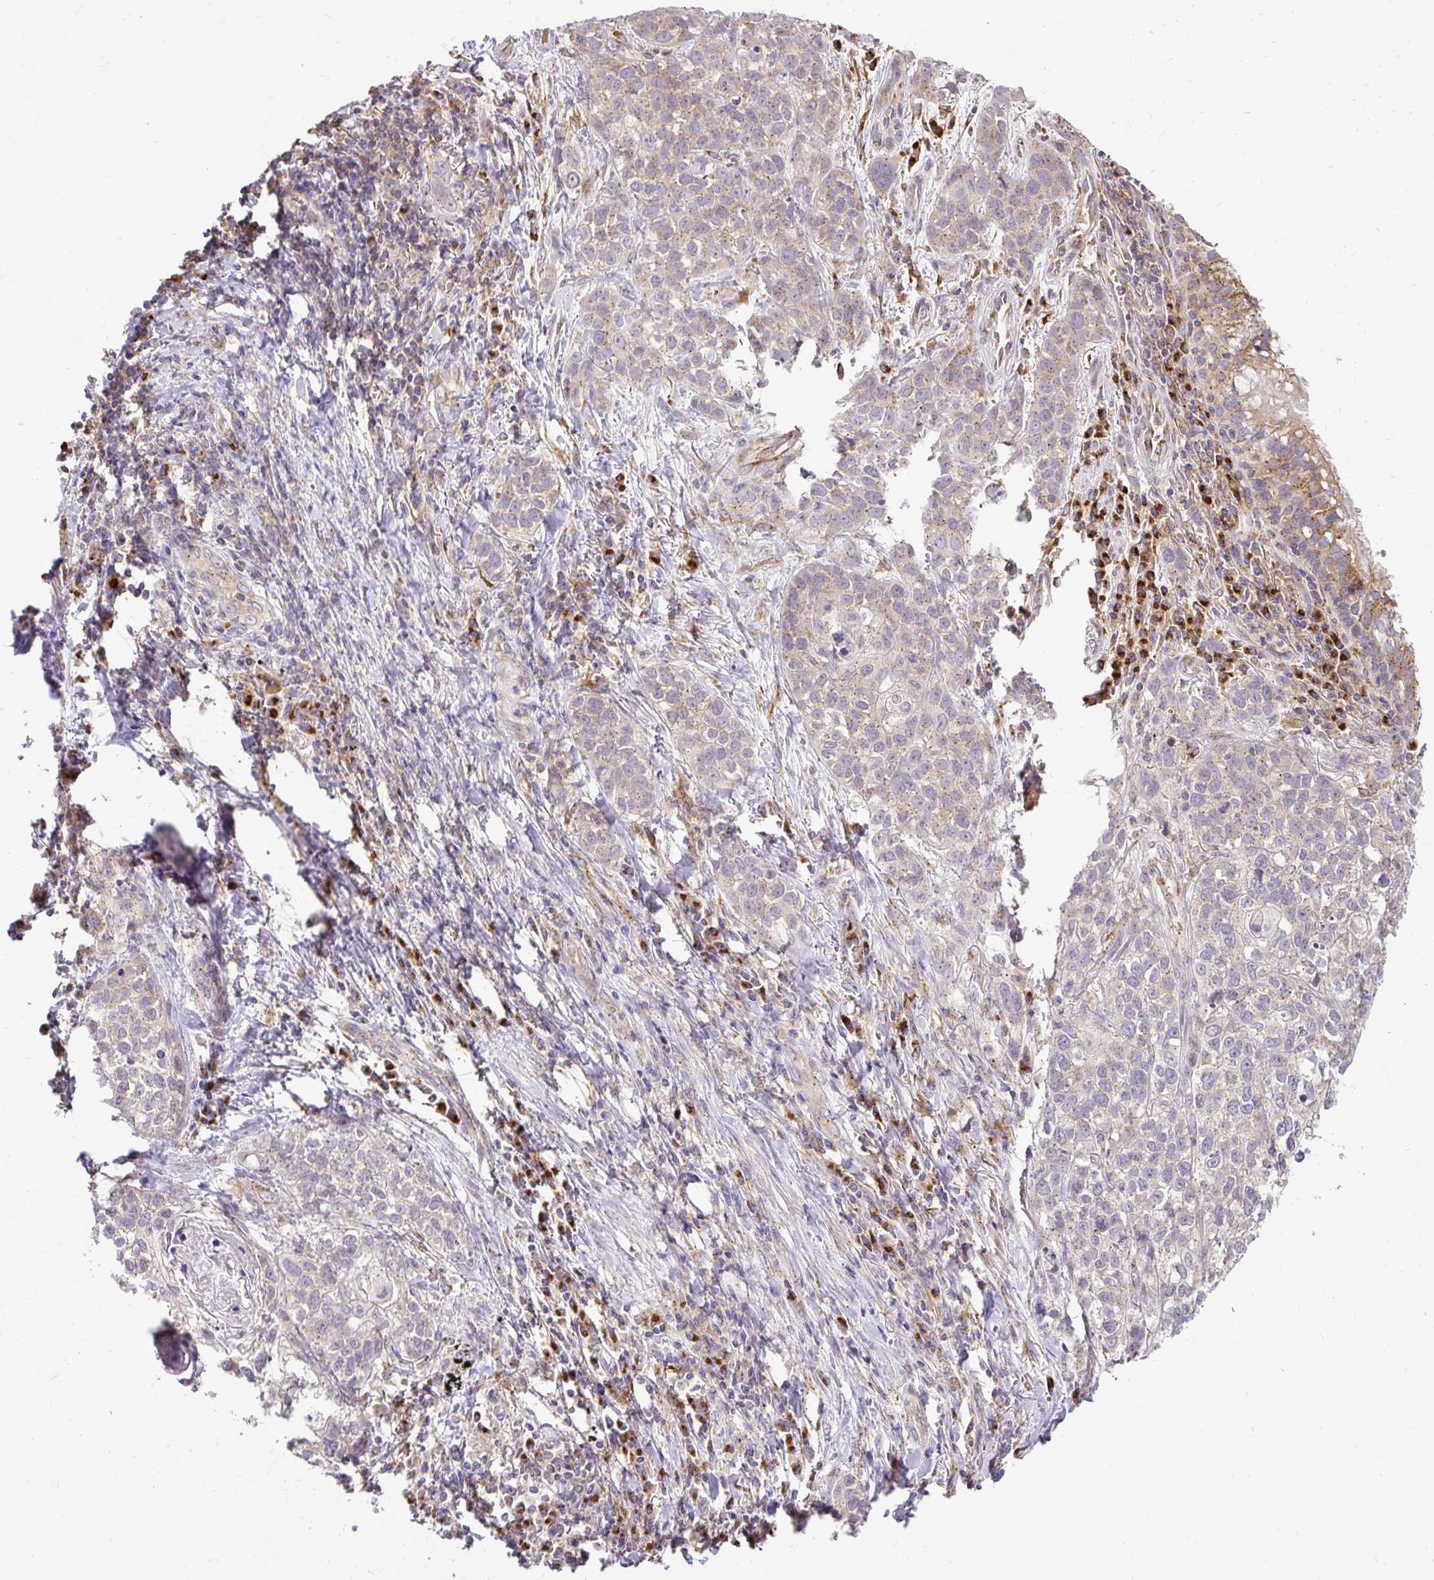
{"staining": {"intensity": "weak", "quantity": "<25%", "location": "cytoplasmic/membranous"}, "tissue": "lung cancer", "cell_type": "Tumor cells", "image_type": "cancer", "snomed": [{"axis": "morphology", "description": "Squamous cell carcinoma, NOS"}, {"axis": "topography", "description": "Lung"}], "caption": "A high-resolution image shows immunohistochemistry staining of lung cancer (squamous cell carcinoma), which demonstrates no significant positivity in tumor cells.", "gene": "SMC4", "patient": {"sex": "male", "age": 74}}